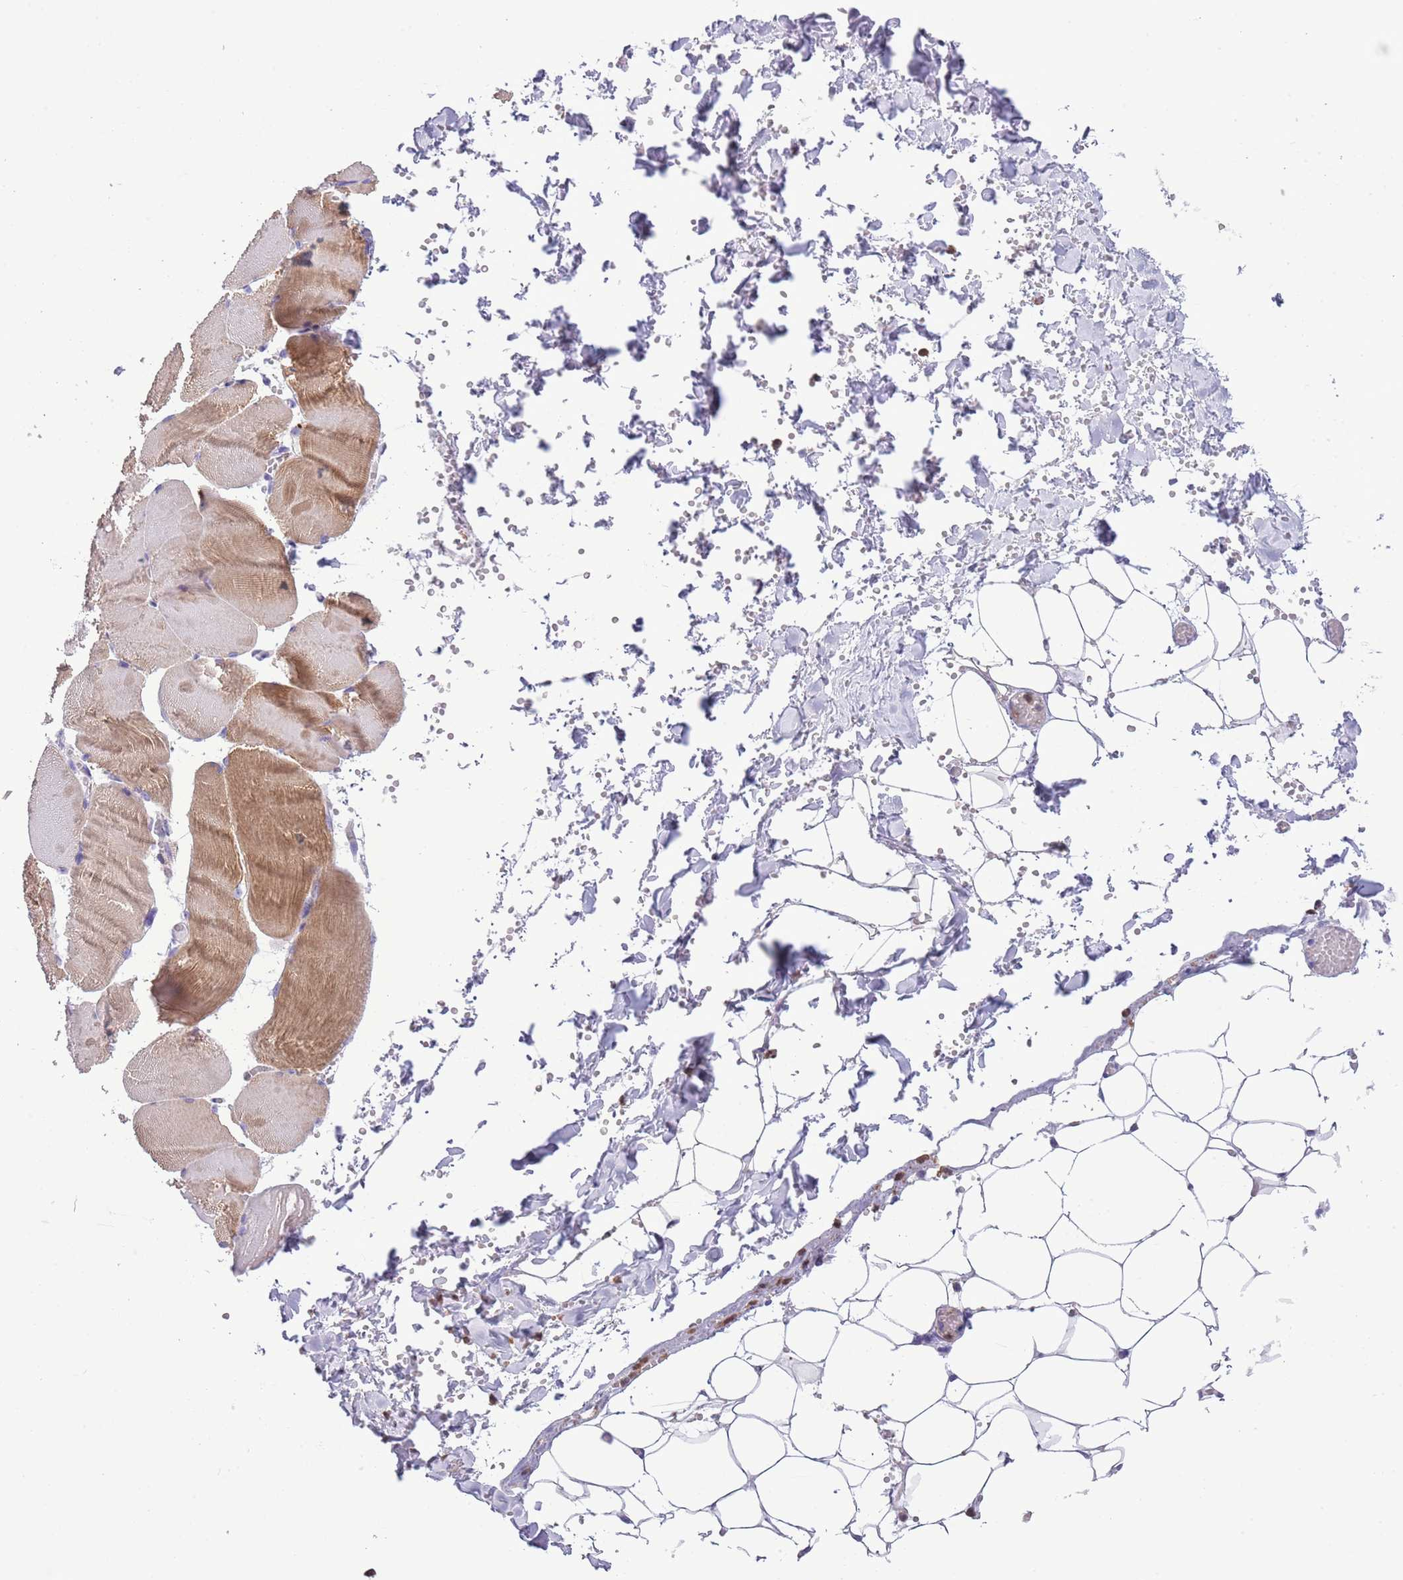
{"staining": {"intensity": "negative", "quantity": "none", "location": "none"}, "tissue": "adipose tissue", "cell_type": "Adipocytes", "image_type": "normal", "snomed": [{"axis": "morphology", "description": "Normal tissue, NOS"}, {"axis": "topography", "description": "Skeletal muscle"}, {"axis": "topography", "description": "Peripheral nerve tissue"}], "caption": "There is no significant expression in adipocytes of adipose tissue.", "gene": "OR6M1", "patient": {"sex": "female", "age": 55}}